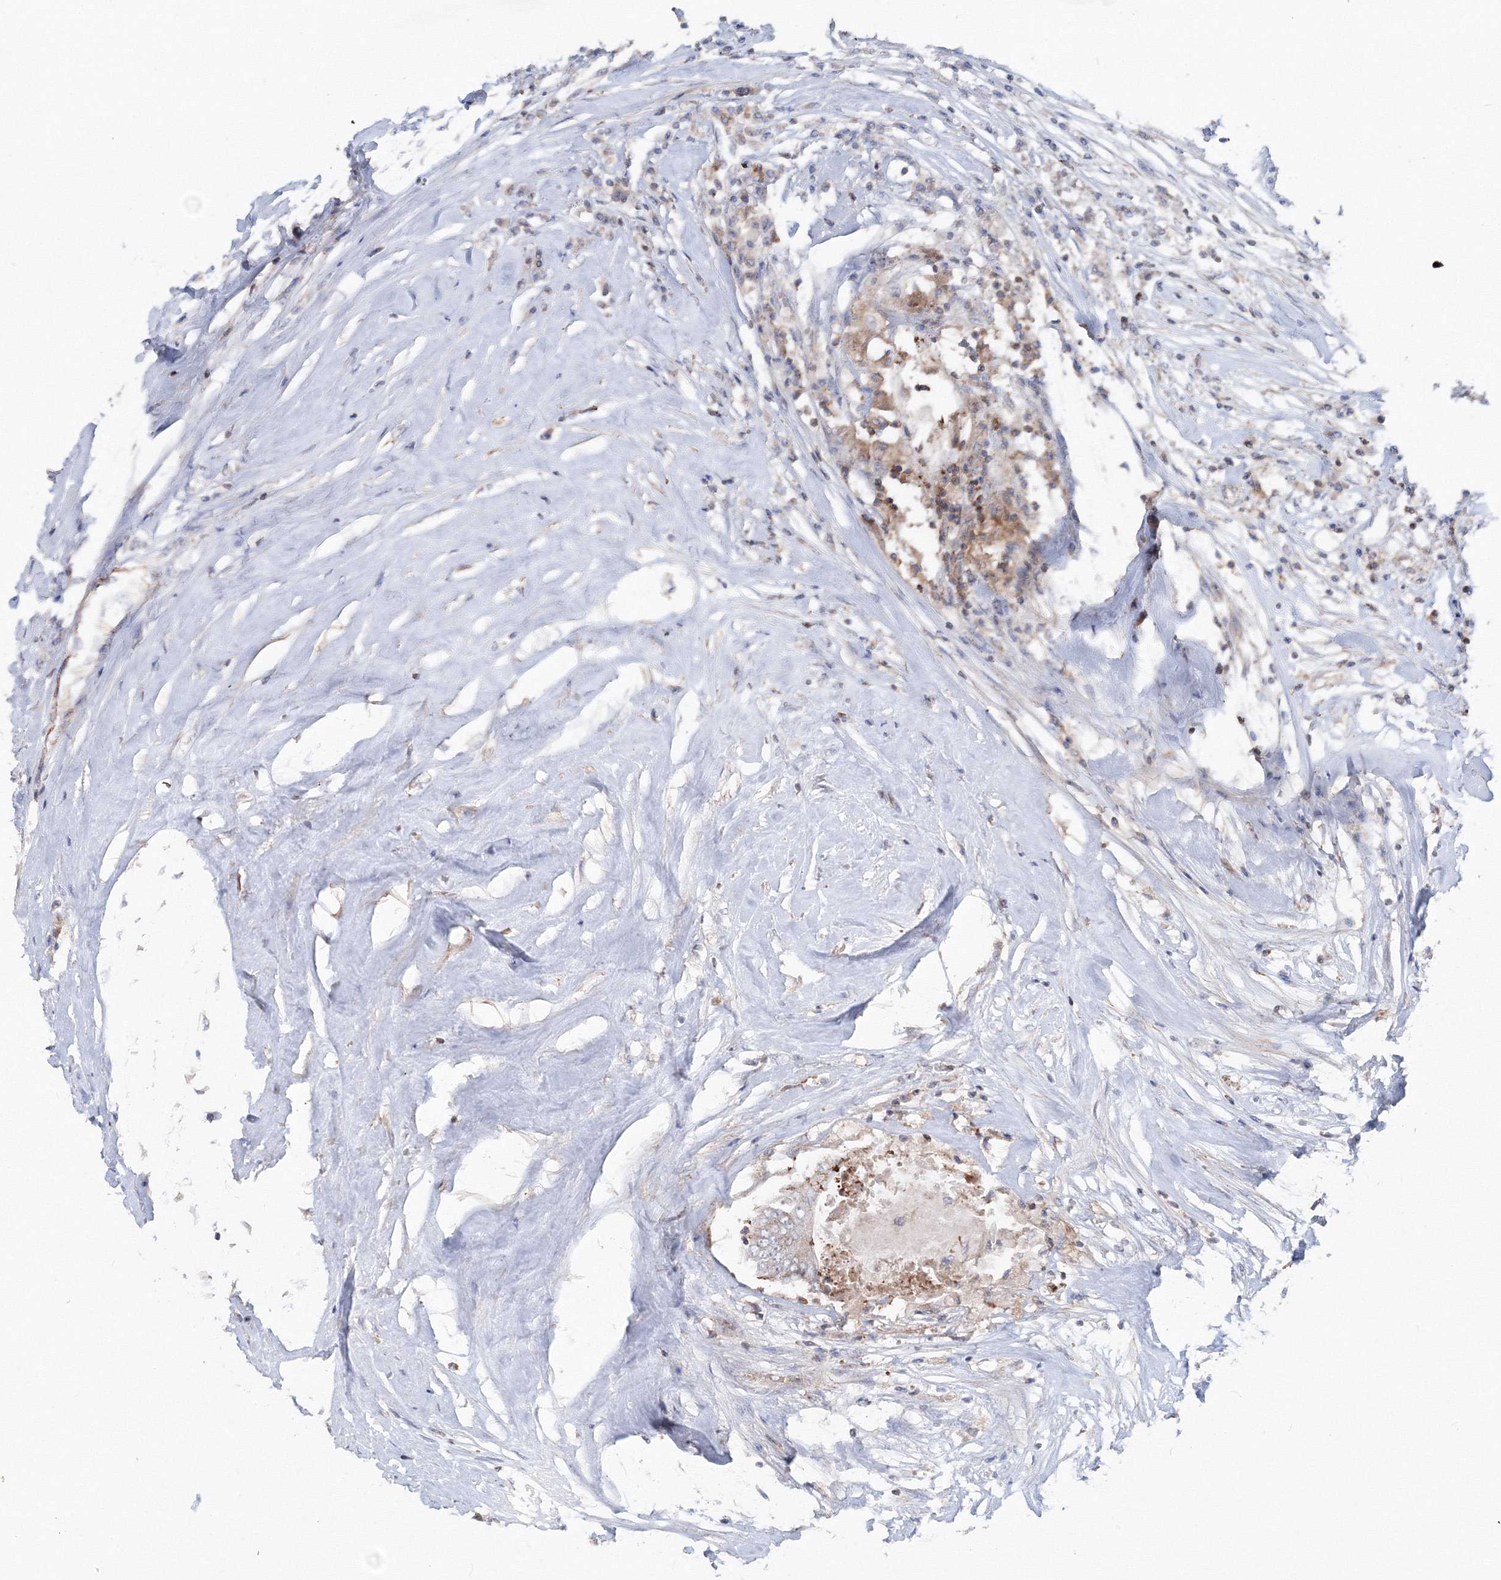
{"staining": {"intensity": "negative", "quantity": "none", "location": "none"}, "tissue": "colorectal cancer", "cell_type": "Tumor cells", "image_type": "cancer", "snomed": [{"axis": "morphology", "description": "Adenocarcinoma, NOS"}, {"axis": "topography", "description": "Rectum"}], "caption": "High magnification brightfield microscopy of adenocarcinoma (colorectal) stained with DAB (3,3'-diaminobenzidine) (brown) and counterstained with hematoxylin (blue): tumor cells show no significant positivity.", "gene": "GGA2", "patient": {"sex": "male", "age": 63}}